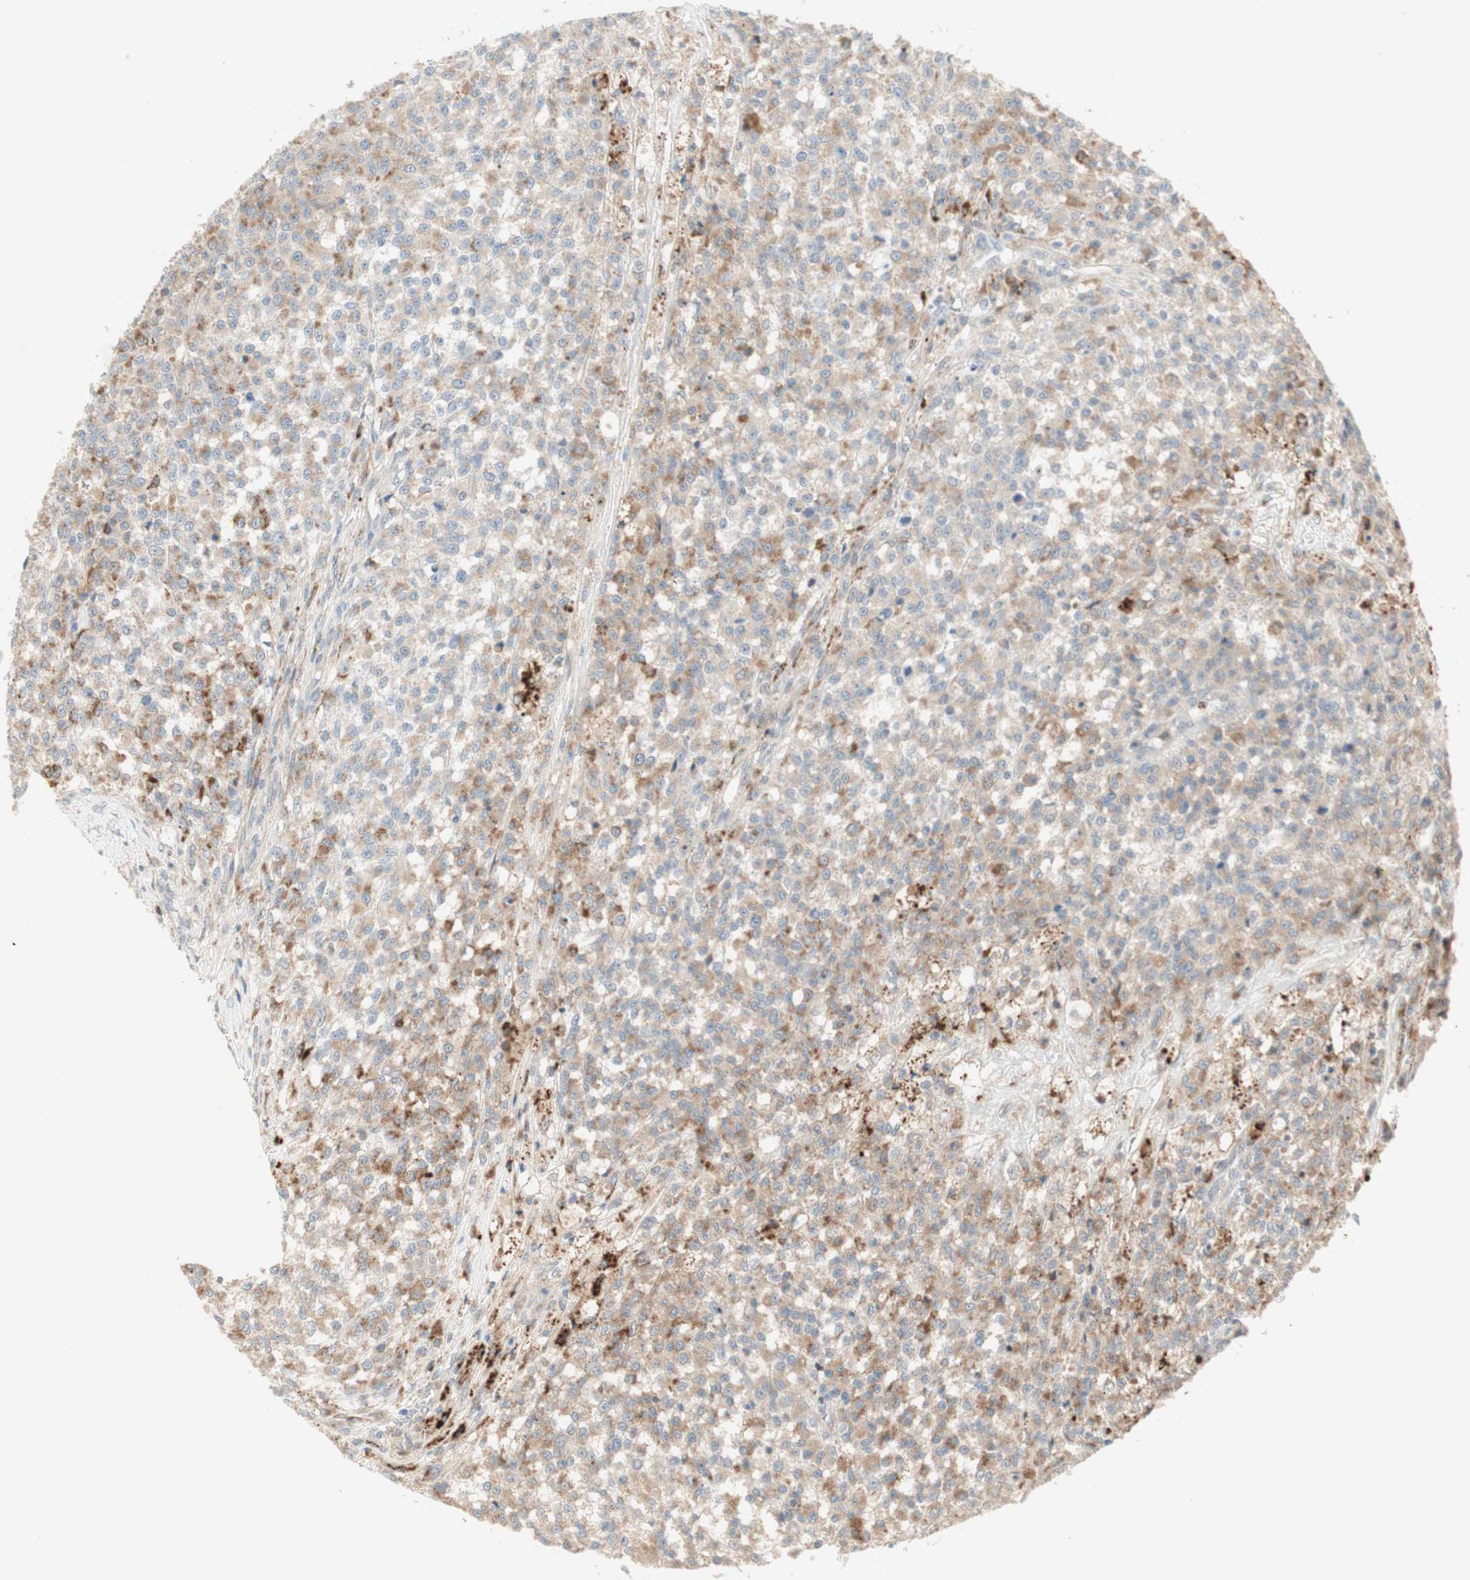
{"staining": {"intensity": "weak", "quantity": ">75%", "location": "cytoplasmic/membranous"}, "tissue": "testis cancer", "cell_type": "Tumor cells", "image_type": "cancer", "snomed": [{"axis": "morphology", "description": "Seminoma, NOS"}, {"axis": "topography", "description": "Testis"}], "caption": "A micrograph showing weak cytoplasmic/membranous positivity in approximately >75% of tumor cells in testis cancer, as visualized by brown immunohistochemical staining.", "gene": "GAPT", "patient": {"sex": "male", "age": 59}}